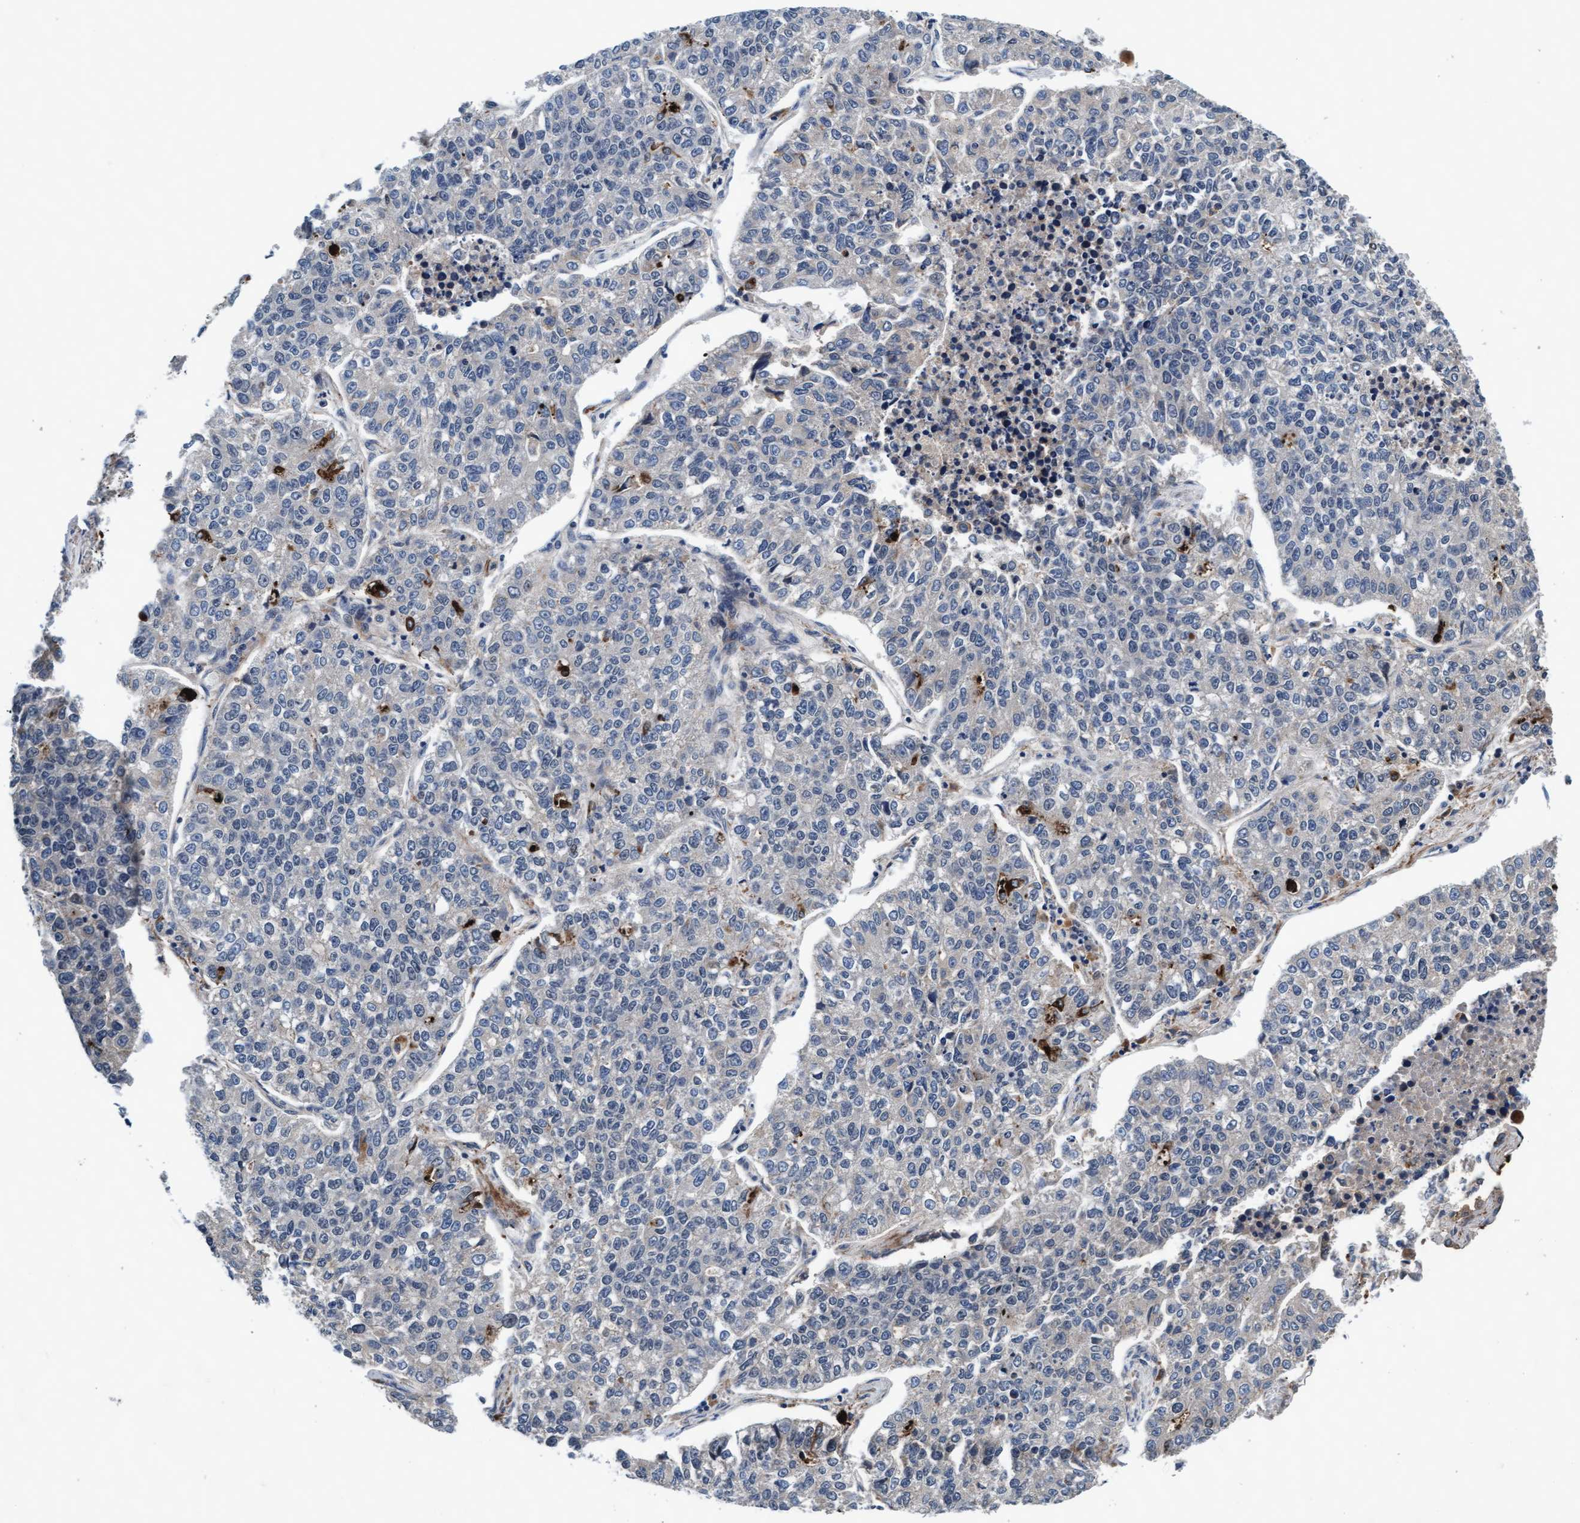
{"staining": {"intensity": "negative", "quantity": "none", "location": "none"}, "tissue": "lung cancer", "cell_type": "Tumor cells", "image_type": "cancer", "snomed": [{"axis": "morphology", "description": "Adenocarcinoma, NOS"}, {"axis": "topography", "description": "Lung"}], "caption": "This is an IHC image of human lung cancer (adenocarcinoma). There is no expression in tumor cells.", "gene": "EFCAB13", "patient": {"sex": "male", "age": 49}}